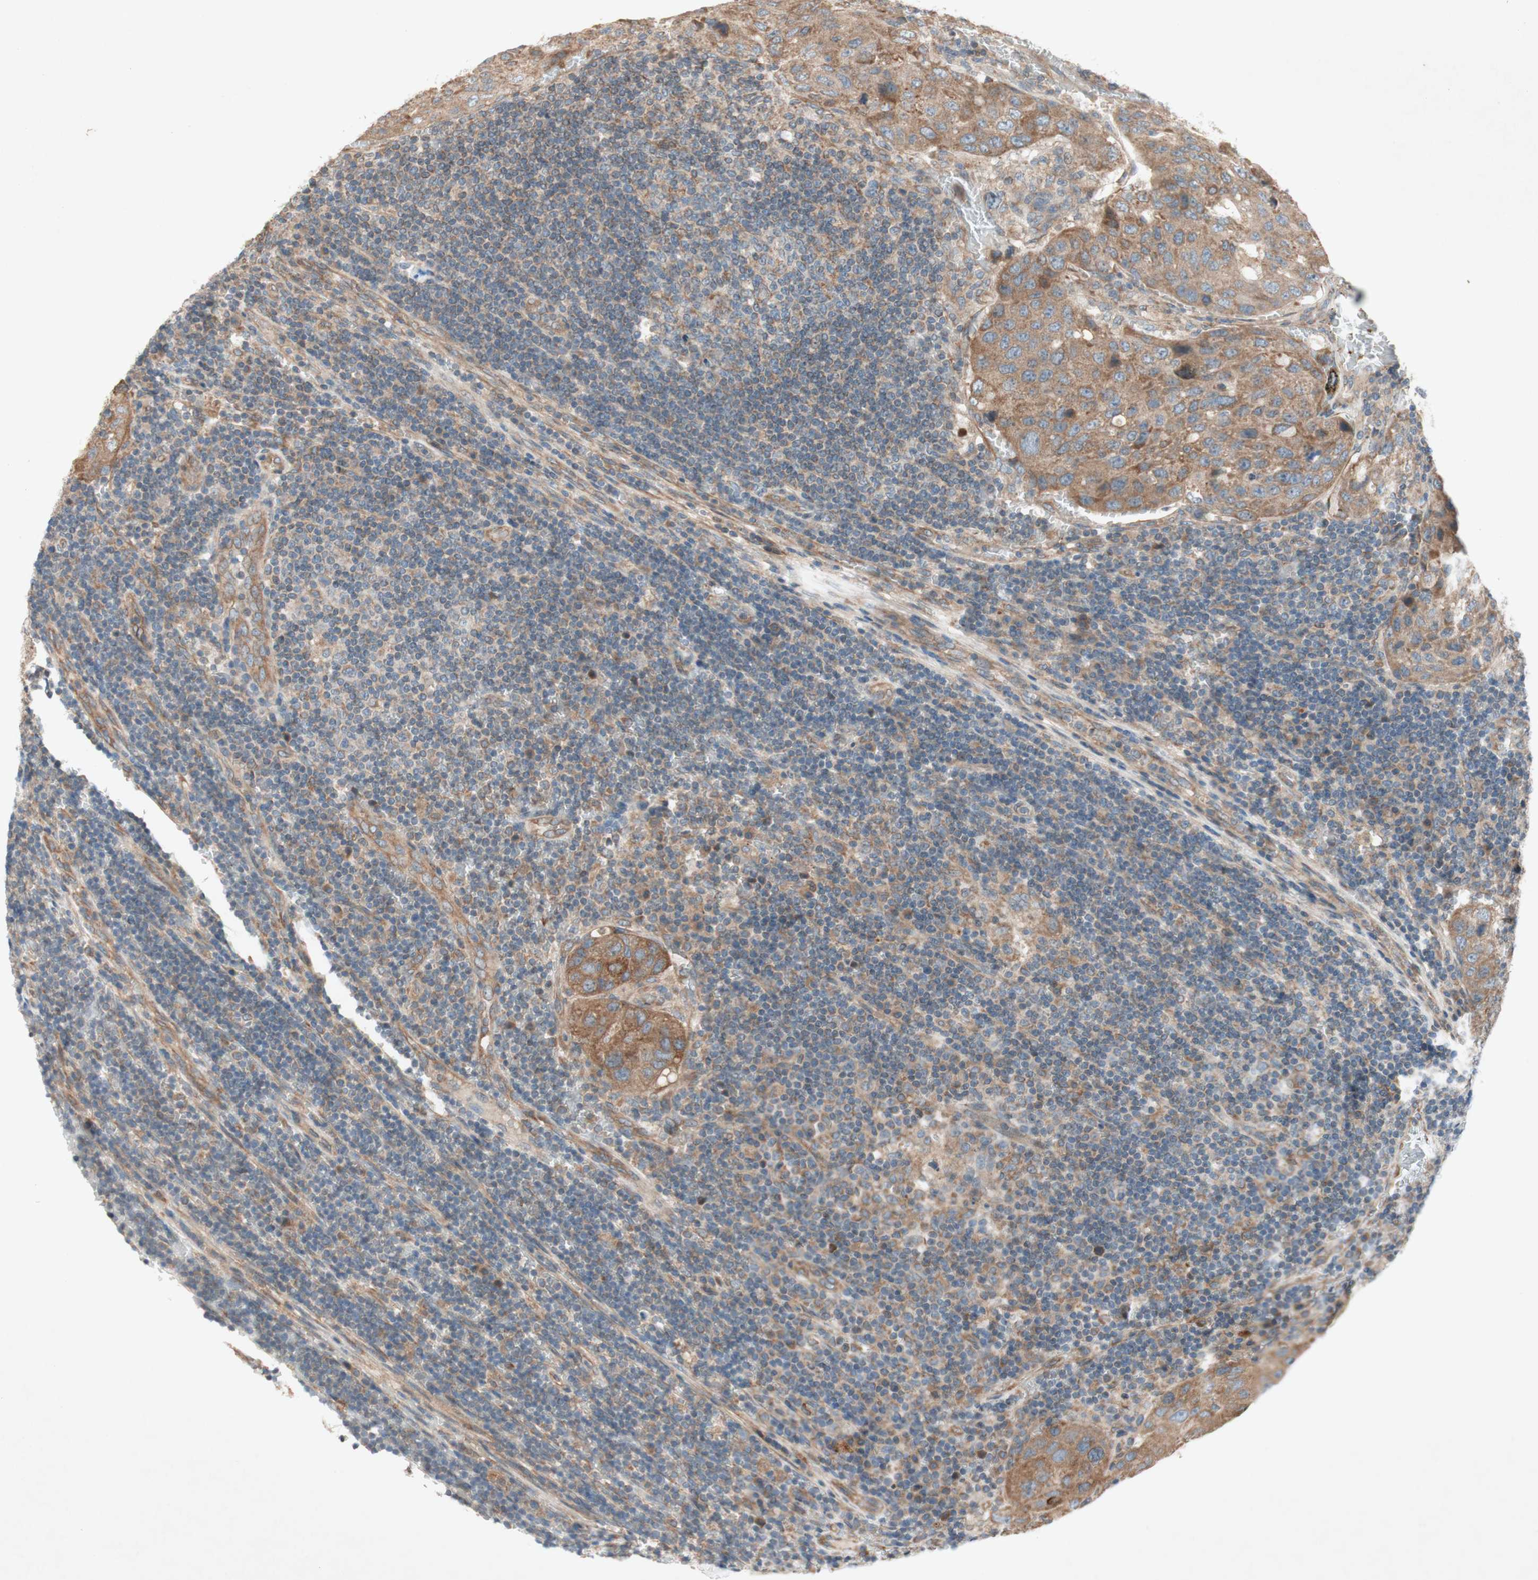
{"staining": {"intensity": "moderate", "quantity": ">75%", "location": "cytoplasmic/membranous"}, "tissue": "urothelial cancer", "cell_type": "Tumor cells", "image_type": "cancer", "snomed": [{"axis": "morphology", "description": "Urothelial carcinoma, High grade"}, {"axis": "topography", "description": "Lymph node"}, {"axis": "topography", "description": "Urinary bladder"}], "caption": "Protein staining of high-grade urothelial carcinoma tissue exhibits moderate cytoplasmic/membranous expression in approximately >75% of tumor cells.", "gene": "SOCS2", "patient": {"sex": "male", "age": 51}}